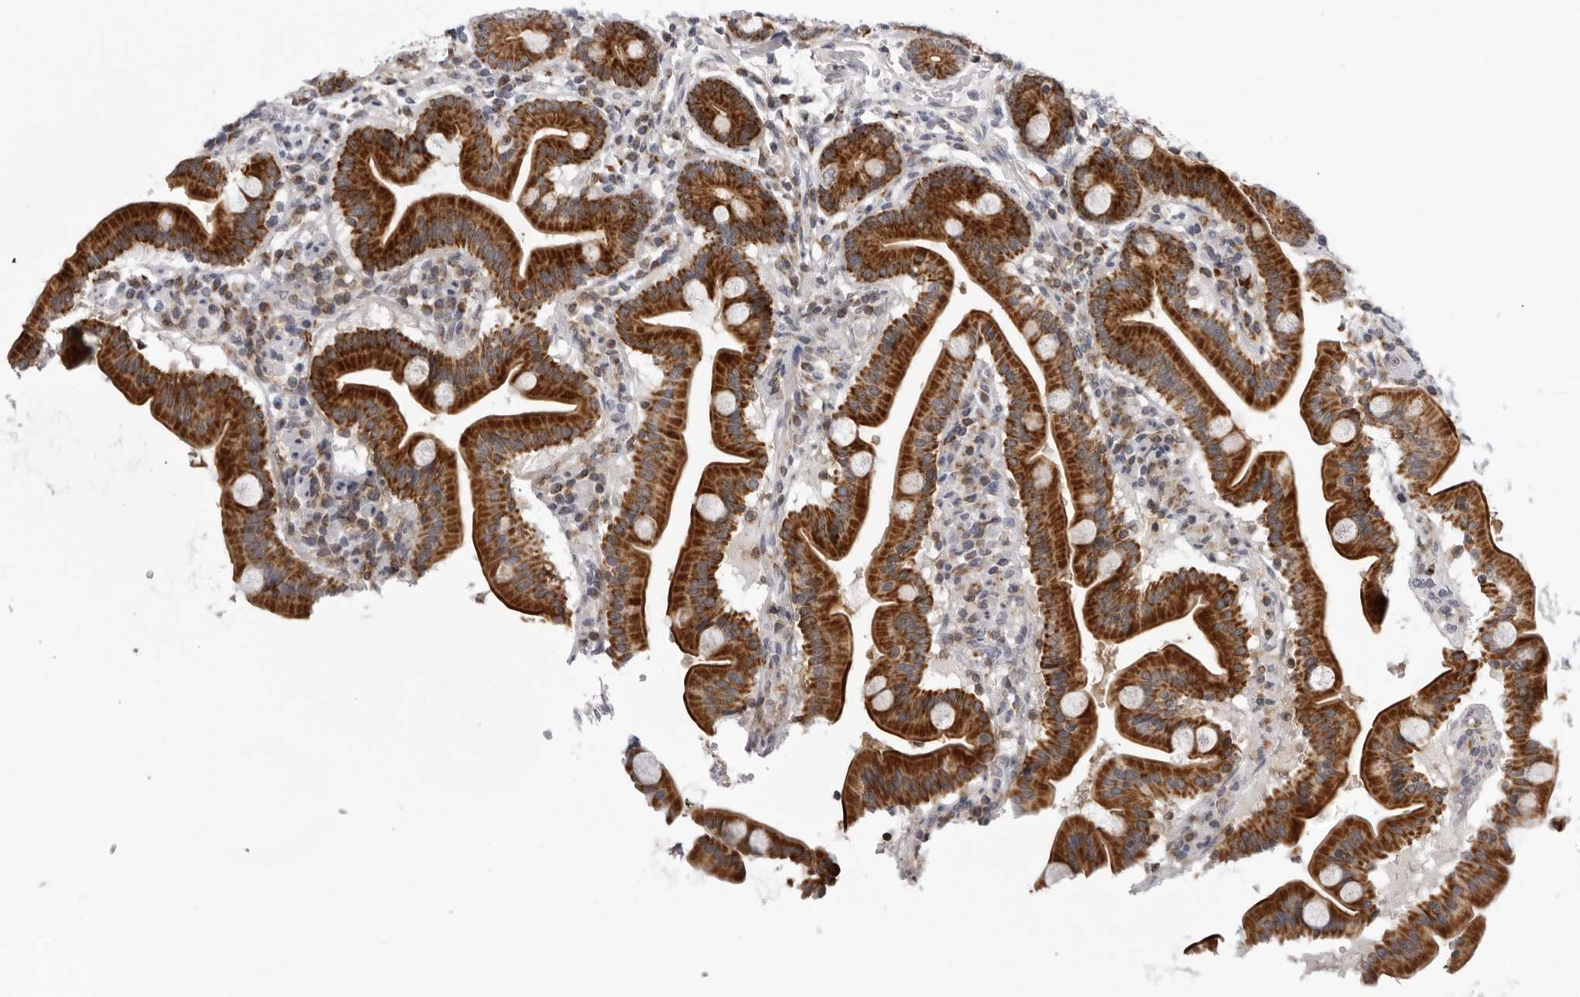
{"staining": {"intensity": "strong", "quantity": ">75%", "location": "cytoplasmic/membranous"}, "tissue": "duodenum", "cell_type": "Glandular cells", "image_type": "normal", "snomed": [{"axis": "morphology", "description": "Normal tissue, NOS"}, {"axis": "topography", "description": "Duodenum"}], "caption": "Brown immunohistochemical staining in benign duodenum shows strong cytoplasmic/membranous expression in approximately >75% of glandular cells.", "gene": "CPT2", "patient": {"sex": "male", "age": 54}}